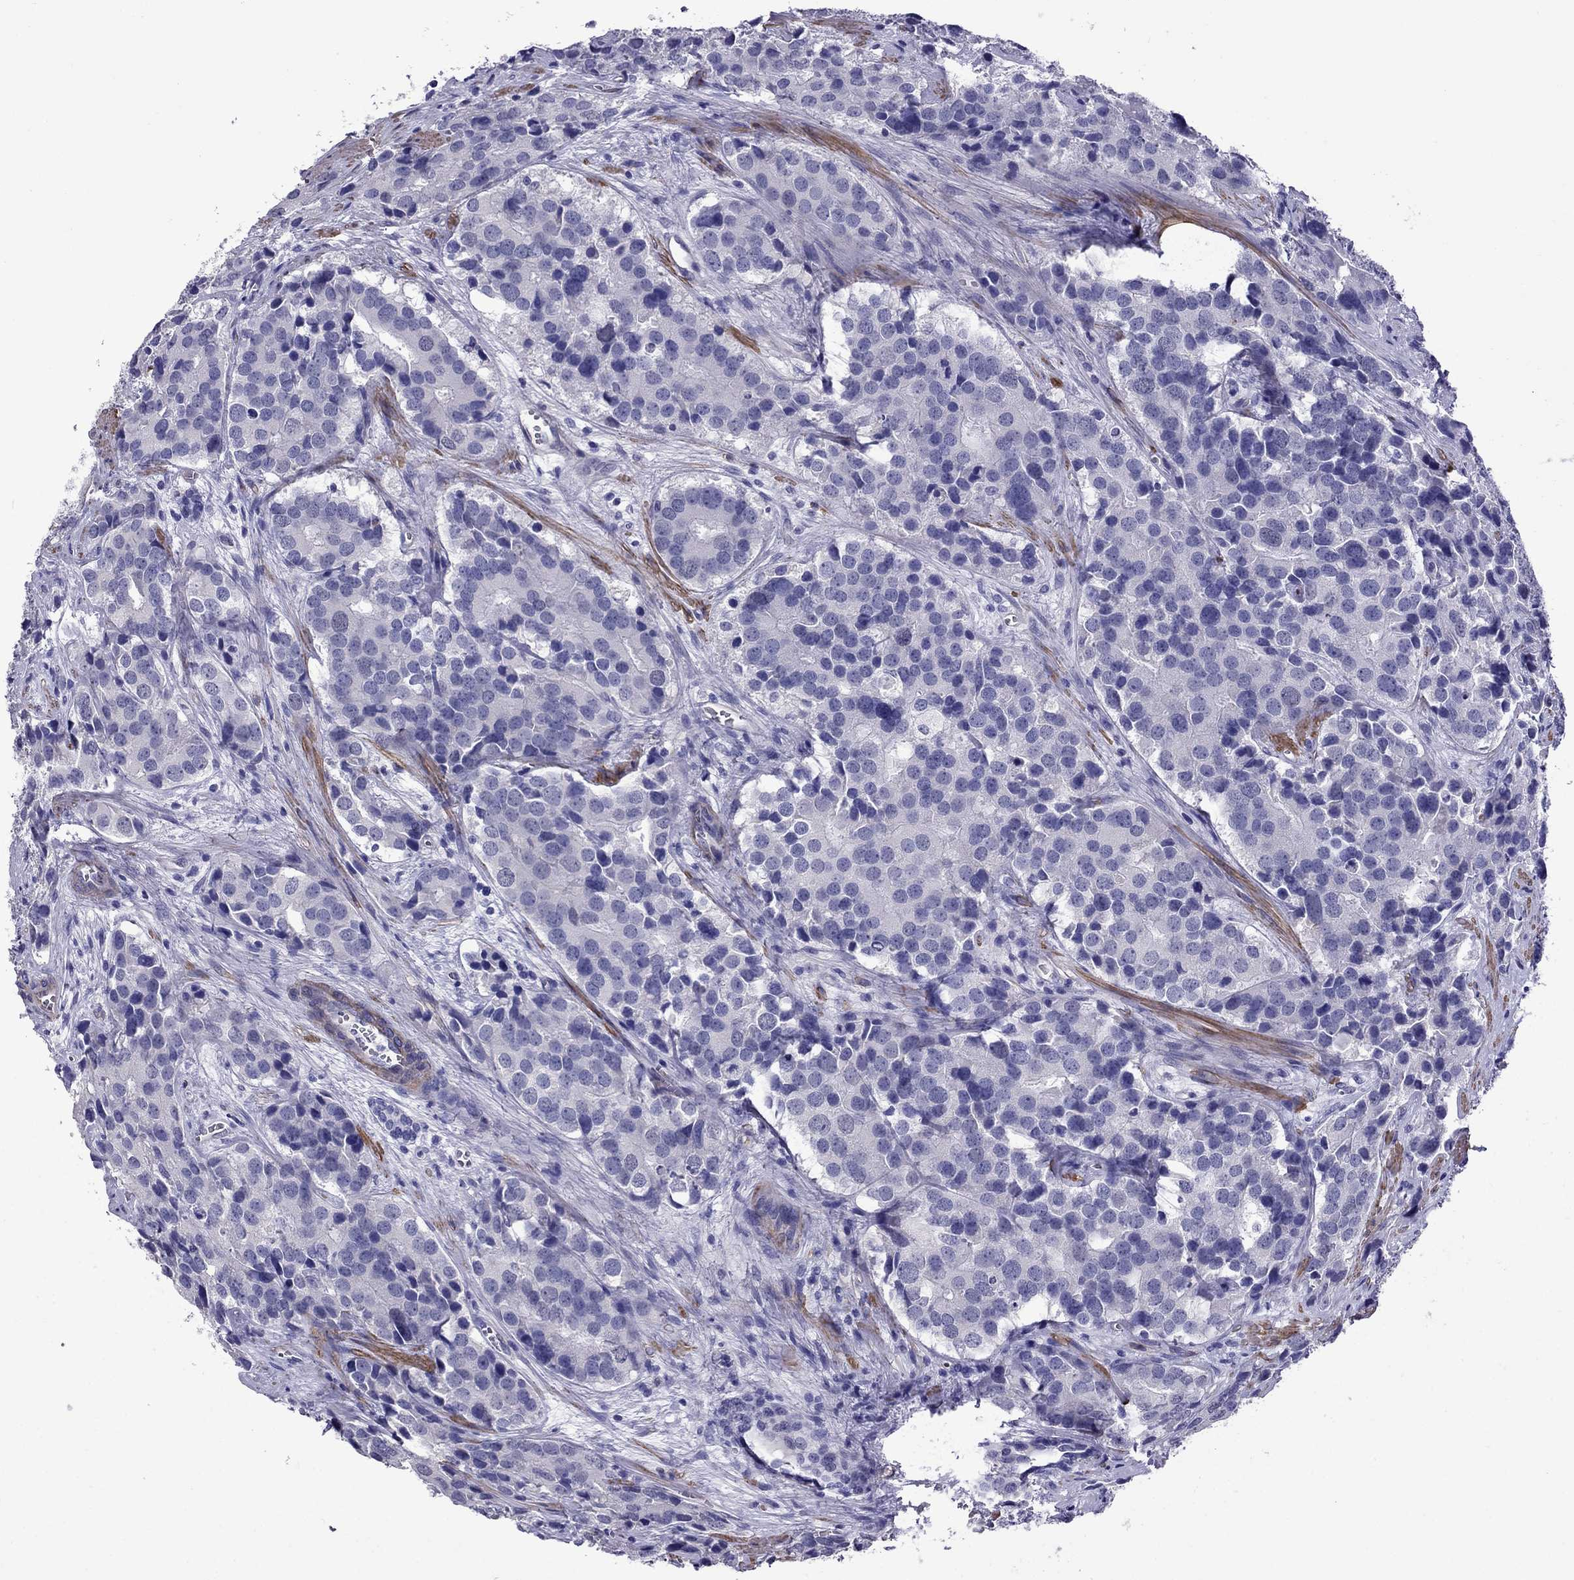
{"staining": {"intensity": "negative", "quantity": "none", "location": "none"}, "tissue": "prostate cancer", "cell_type": "Tumor cells", "image_type": "cancer", "snomed": [{"axis": "morphology", "description": "Adenocarcinoma, NOS"}, {"axis": "topography", "description": "Prostate and seminal vesicle, NOS"}], "caption": "Prostate cancer (adenocarcinoma) was stained to show a protein in brown. There is no significant staining in tumor cells.", "gene": "CHRNA5", "patient": {"sex": "male", "age": 63}}